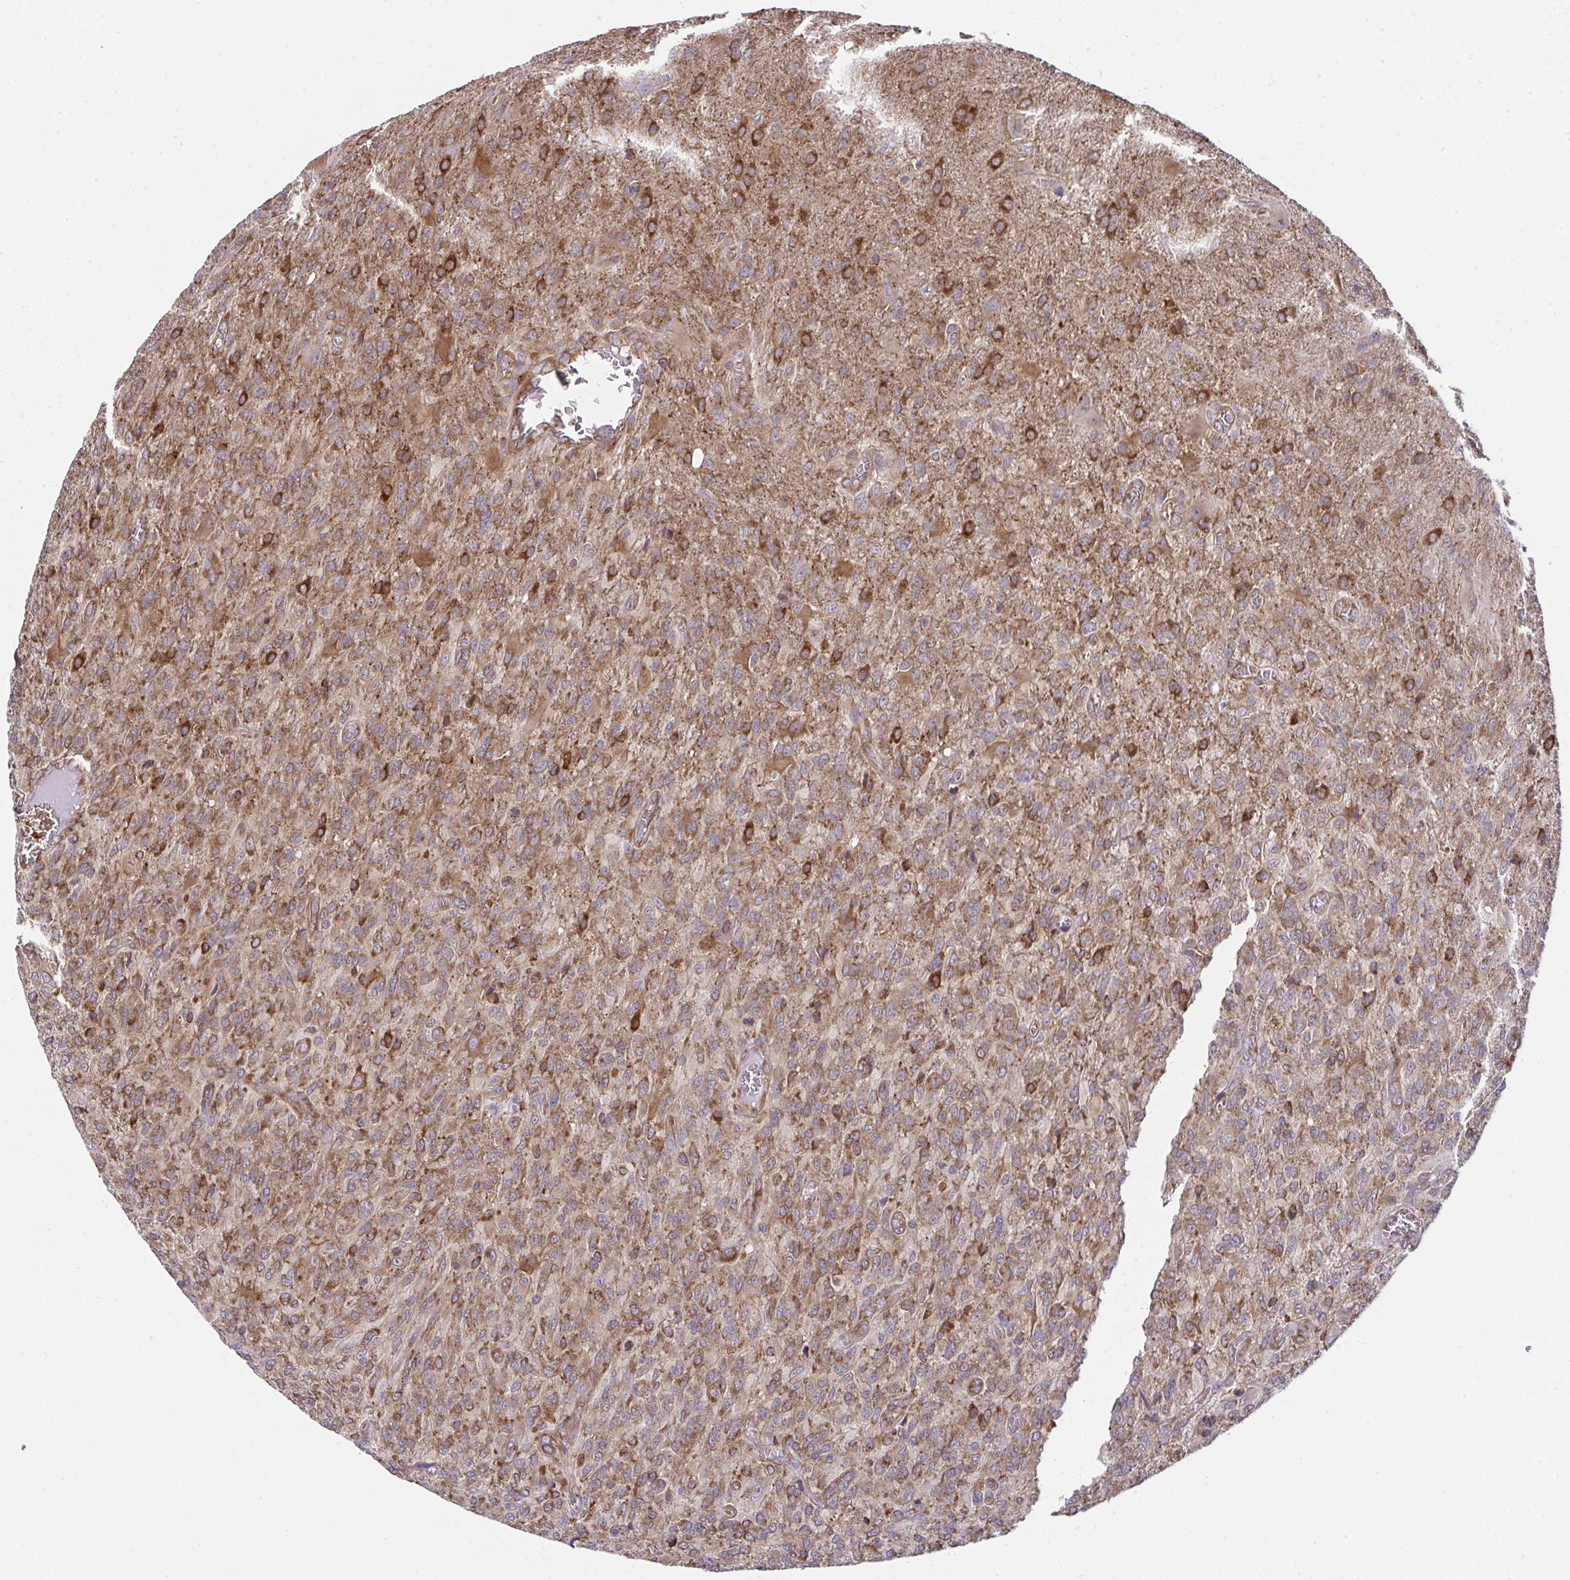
{"staining": {"intensity": "strong", "quantity": "25%-75%", "location": "cytoplasmic/membranous"}, "tissue": "glioma", "cell_type": "Tumor cells", "image_type": "cancer", "snomed": [{"axis": "morphology", "description": "Glioma, malignant, High grade"}, {"axis": "topography", "description": "Brain"}], "caption": "This is a micrograph of immunohistochemistry staining of malignant glioma (high-grade), which shows strong expression in the cytoplasmic/membranous of tumor cells.", "gene": "RPS7", "patient": {"sex": "male", "age": 61}}